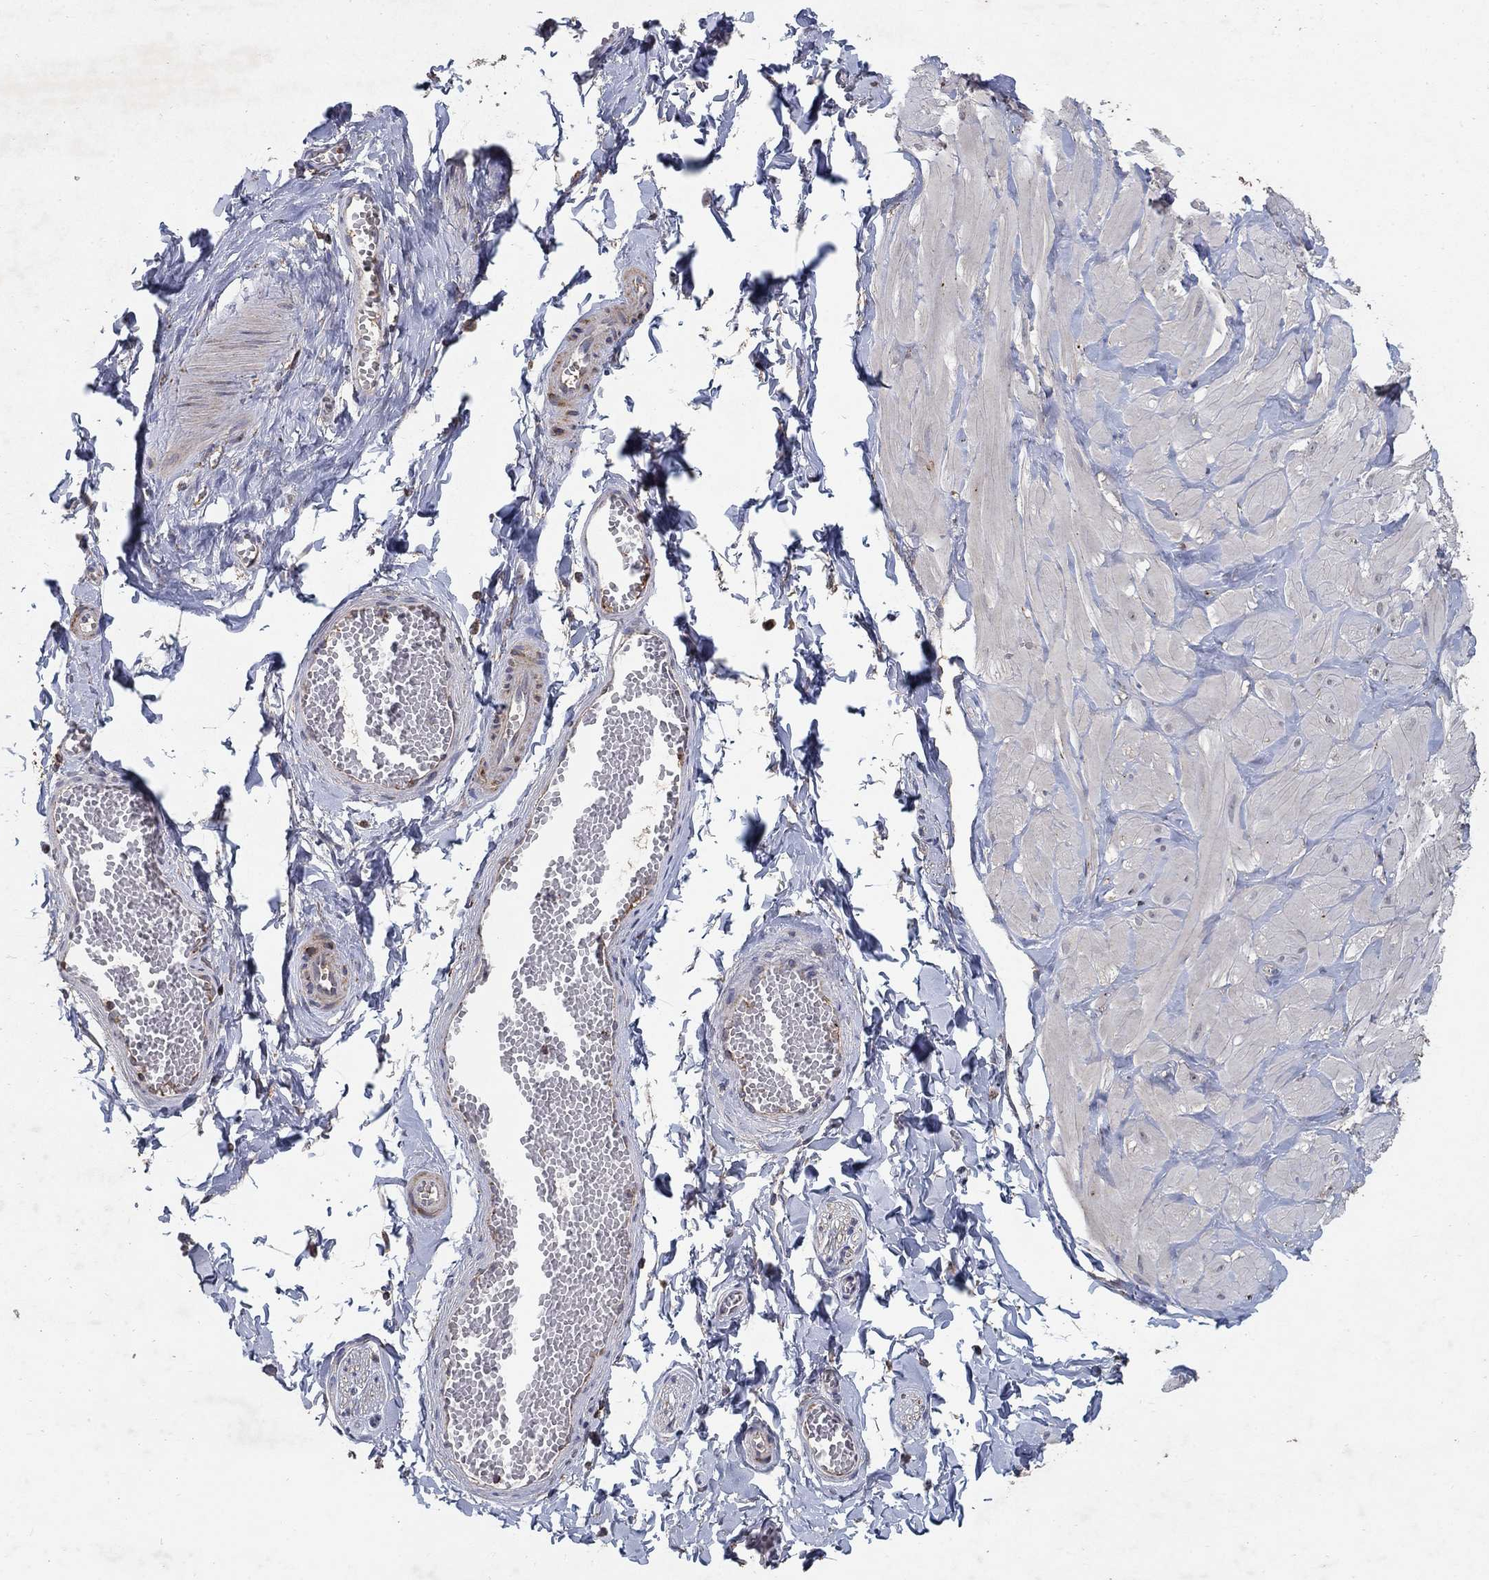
{"staining": {"intensity": "moderate", "quantity": ">75%", "location": "cytoplasmic/membranous"}, "tissue": "adipose tissue", "cell_type": "Adipocytes", "image_type": "normal", "snomed": [{"axis": "morphology", "description": "Normal tissue, NOS"}, {"axis": "topography", "description": "Smooth muscle"}, {"axis": "topography", "description": "Peripheral nerve tissue"}], "caption": "This is an image of immunohistochemistry staining of normal adipose tissue, which shows moderate staining in the cytoplasmic/membranous of adipocytes.", "gene": "GPSM1", "patient": {"sex": "male", "age": 22}}